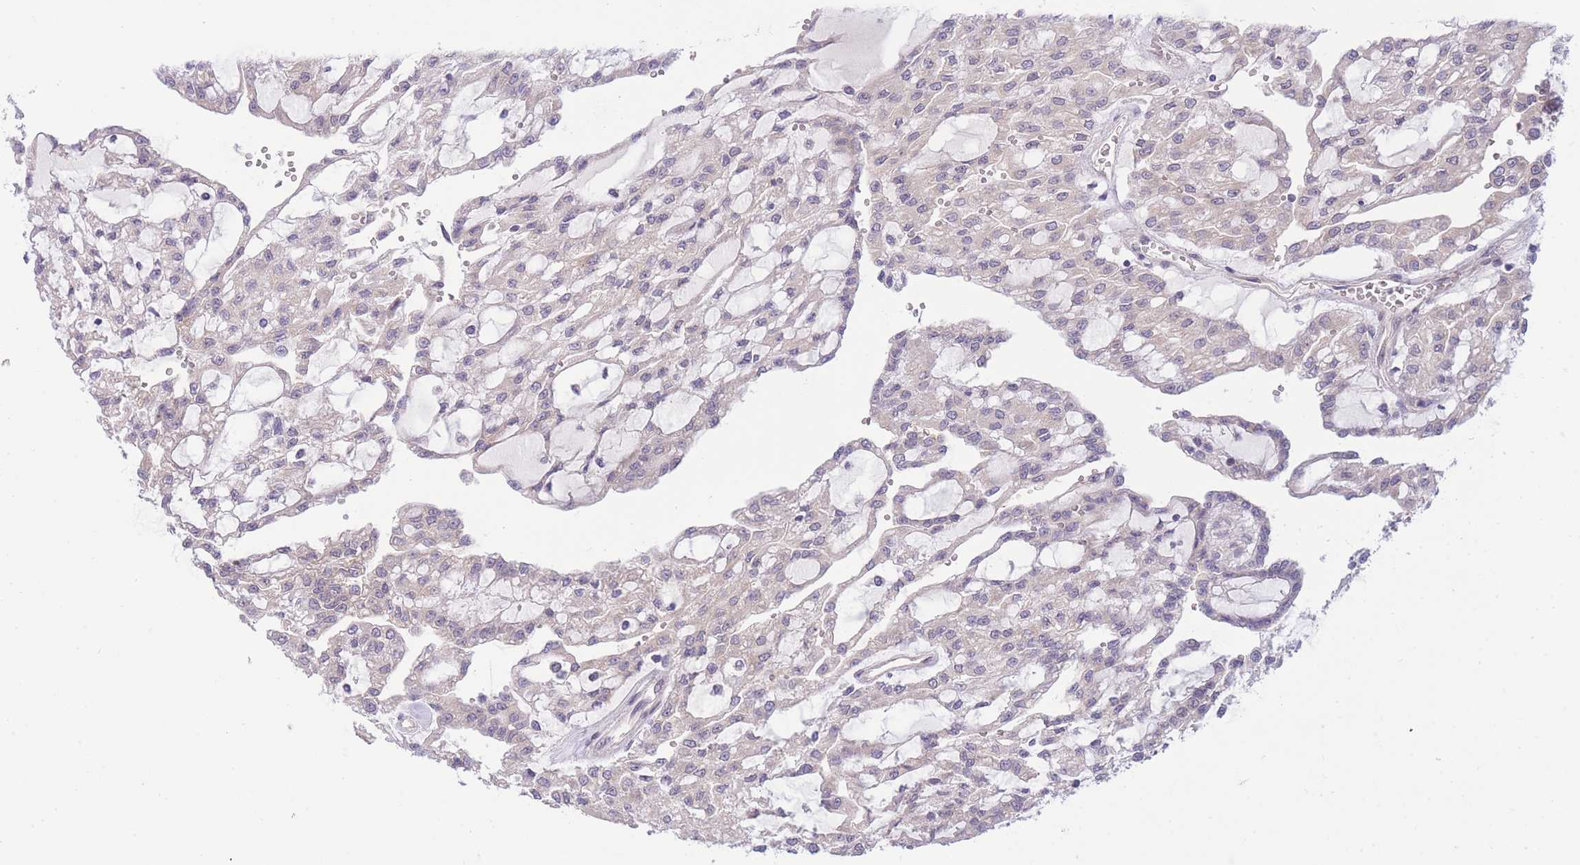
{"staining": {"intensity": "negative", "quantity": "none", "location": "none"}, "tissue": "renal cancer", "cell_type": "Tumor cells", "image_type": "cancer", "snomed": [{"axis": "morphology", "description": "Adenocarcinoma, NOS"}, {"axis": "topography", "description": "Kidney"}], "caption": "DAB (3,3'-diaminobenzidine) immunohistochemical staining of human renal cancer displays no significant expression in tumor cells.", "gene": "CDC25B", "patient": {"sex": "male", "age": 63}}